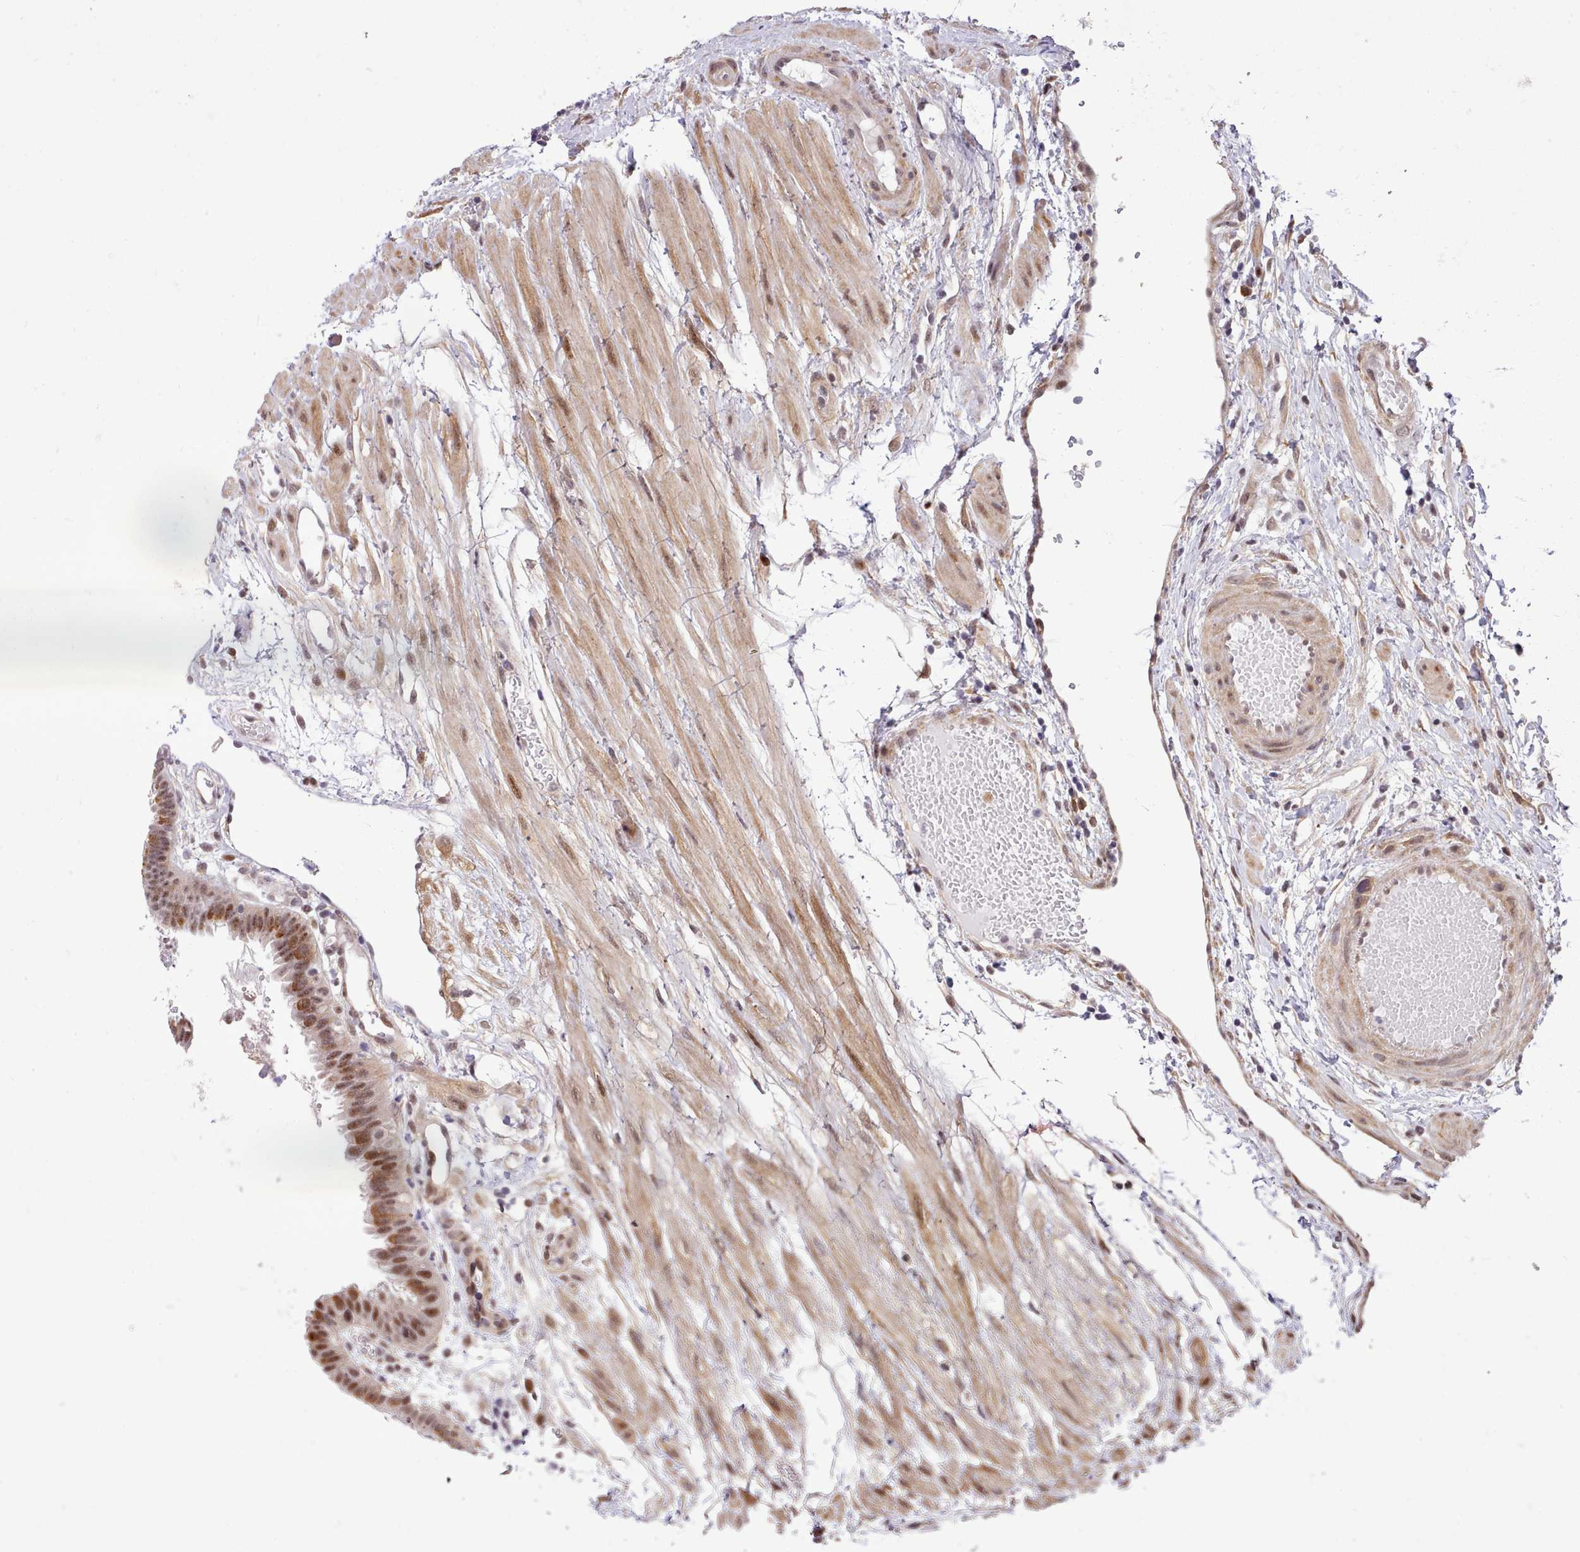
{"staining": {"intensity": "strong", "quantity": ">75%", "location": "cytoplasmic/membranous,nuclear"}, "tissue": "fallopian tube", "cell_type": "Glandular cells", "image_type": "normal", "snomed": [{"axis": "morphology", "description": "Normal tissue, NOS"}, {"axis": "topography", "description": "Fallopian tube"}], "caption": "This histopathology image shows IHC staining of unremarkable human fallopian tube, with high strong cytoplasmic/membranous,nuclear staining in about >75% of glandular cells.", "gene": "HOXB7", "patient": {"sex": "female", "age": 37}}